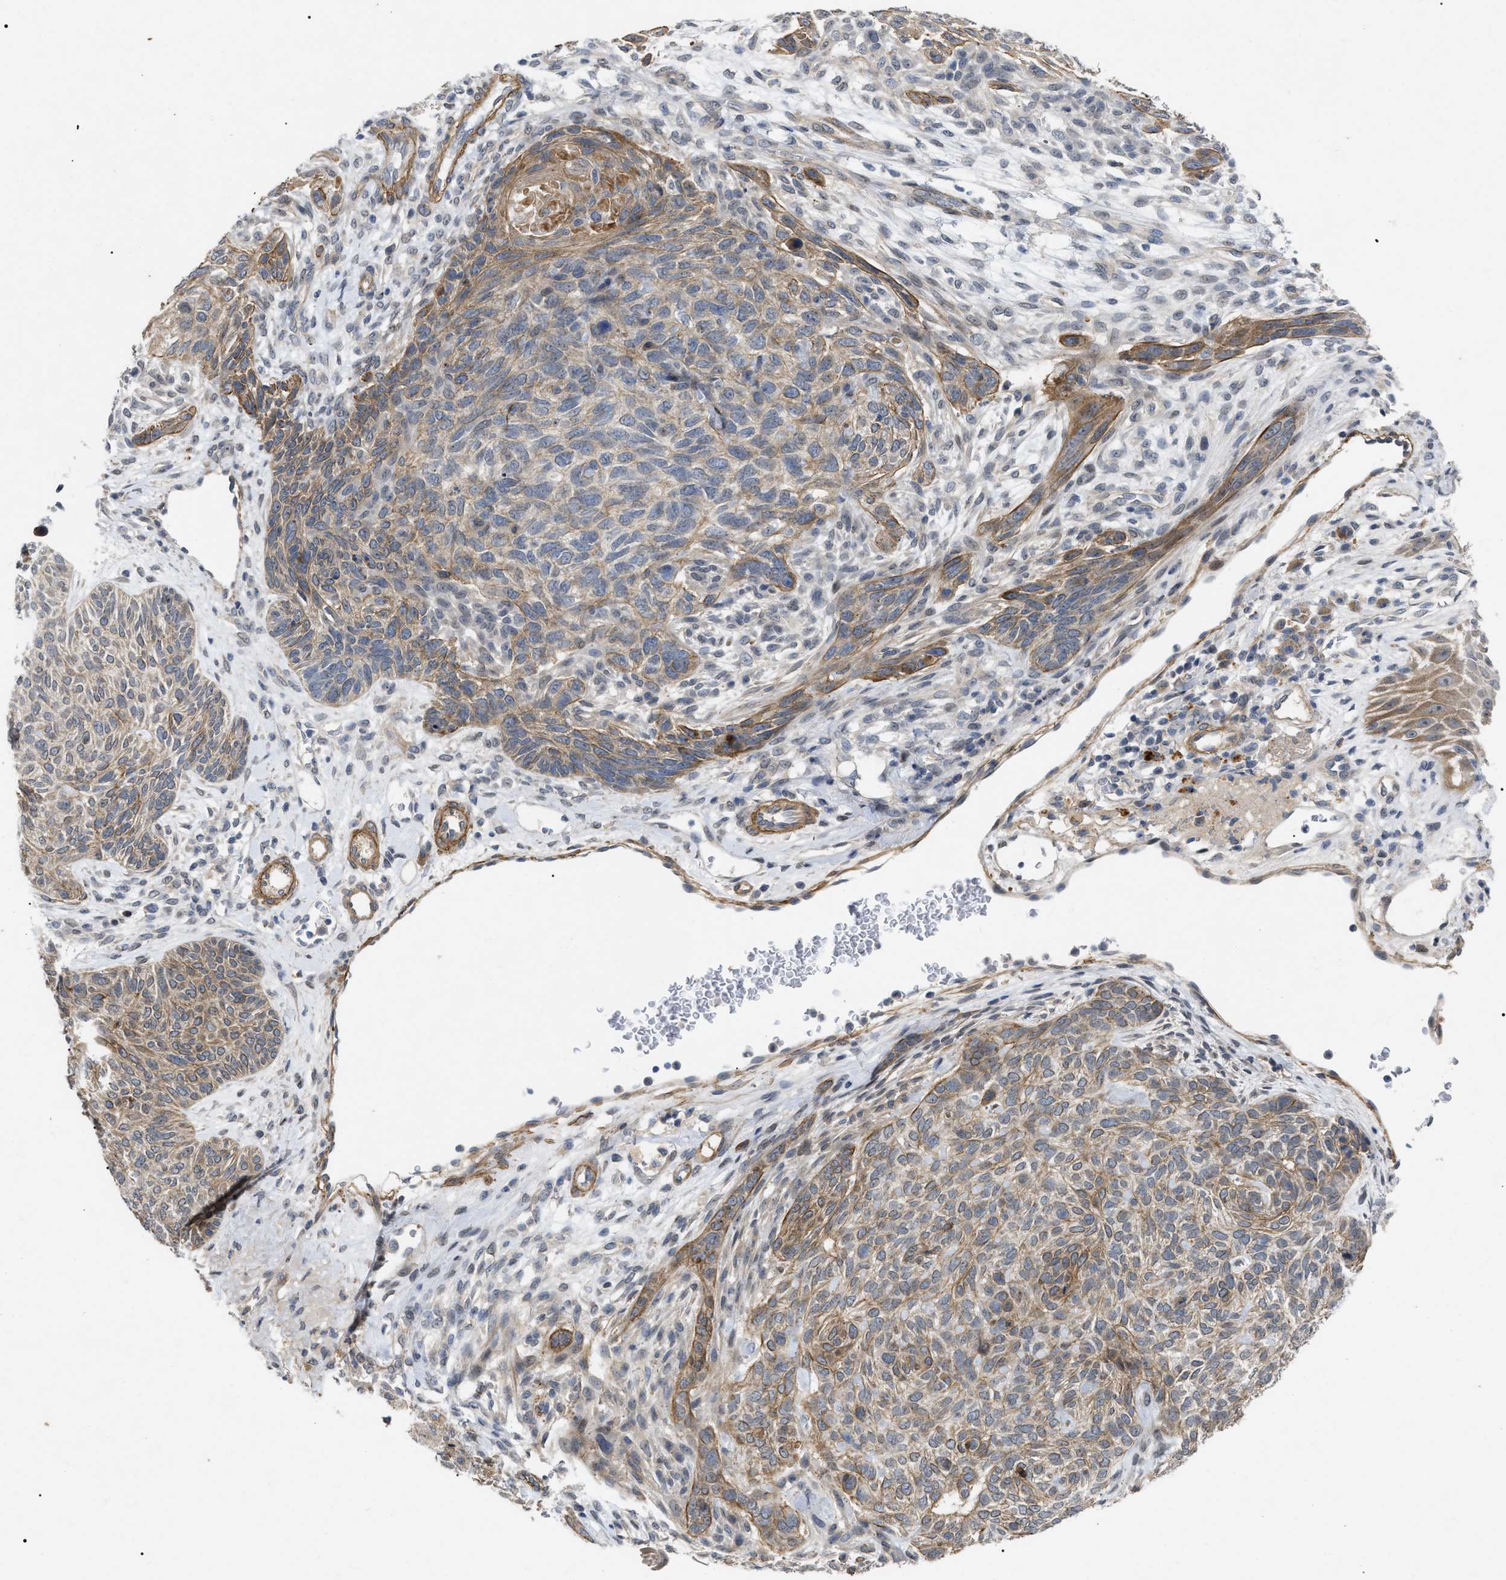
{"staining": {"intensity": "weak", "quantity": ">75%", "location": "cytoplasmic/membranous"}, "tissue": "skin cancer", "cell_type": "Tumor cells", "image_type": "cancer", "snomed": [{"axis": "morphology", "description": "Basal cell carcinoma"}, {"axis": "topography", "description": "Skin"}], "caption": "The micrograph demonstrates staining of skin cancer, revealing weak cytoplasmic/membranous protein positivity (brown color) within tumor cells.", "gene": "ST6GALNAC6", "patient": {"sex": "male", "age": 55}}